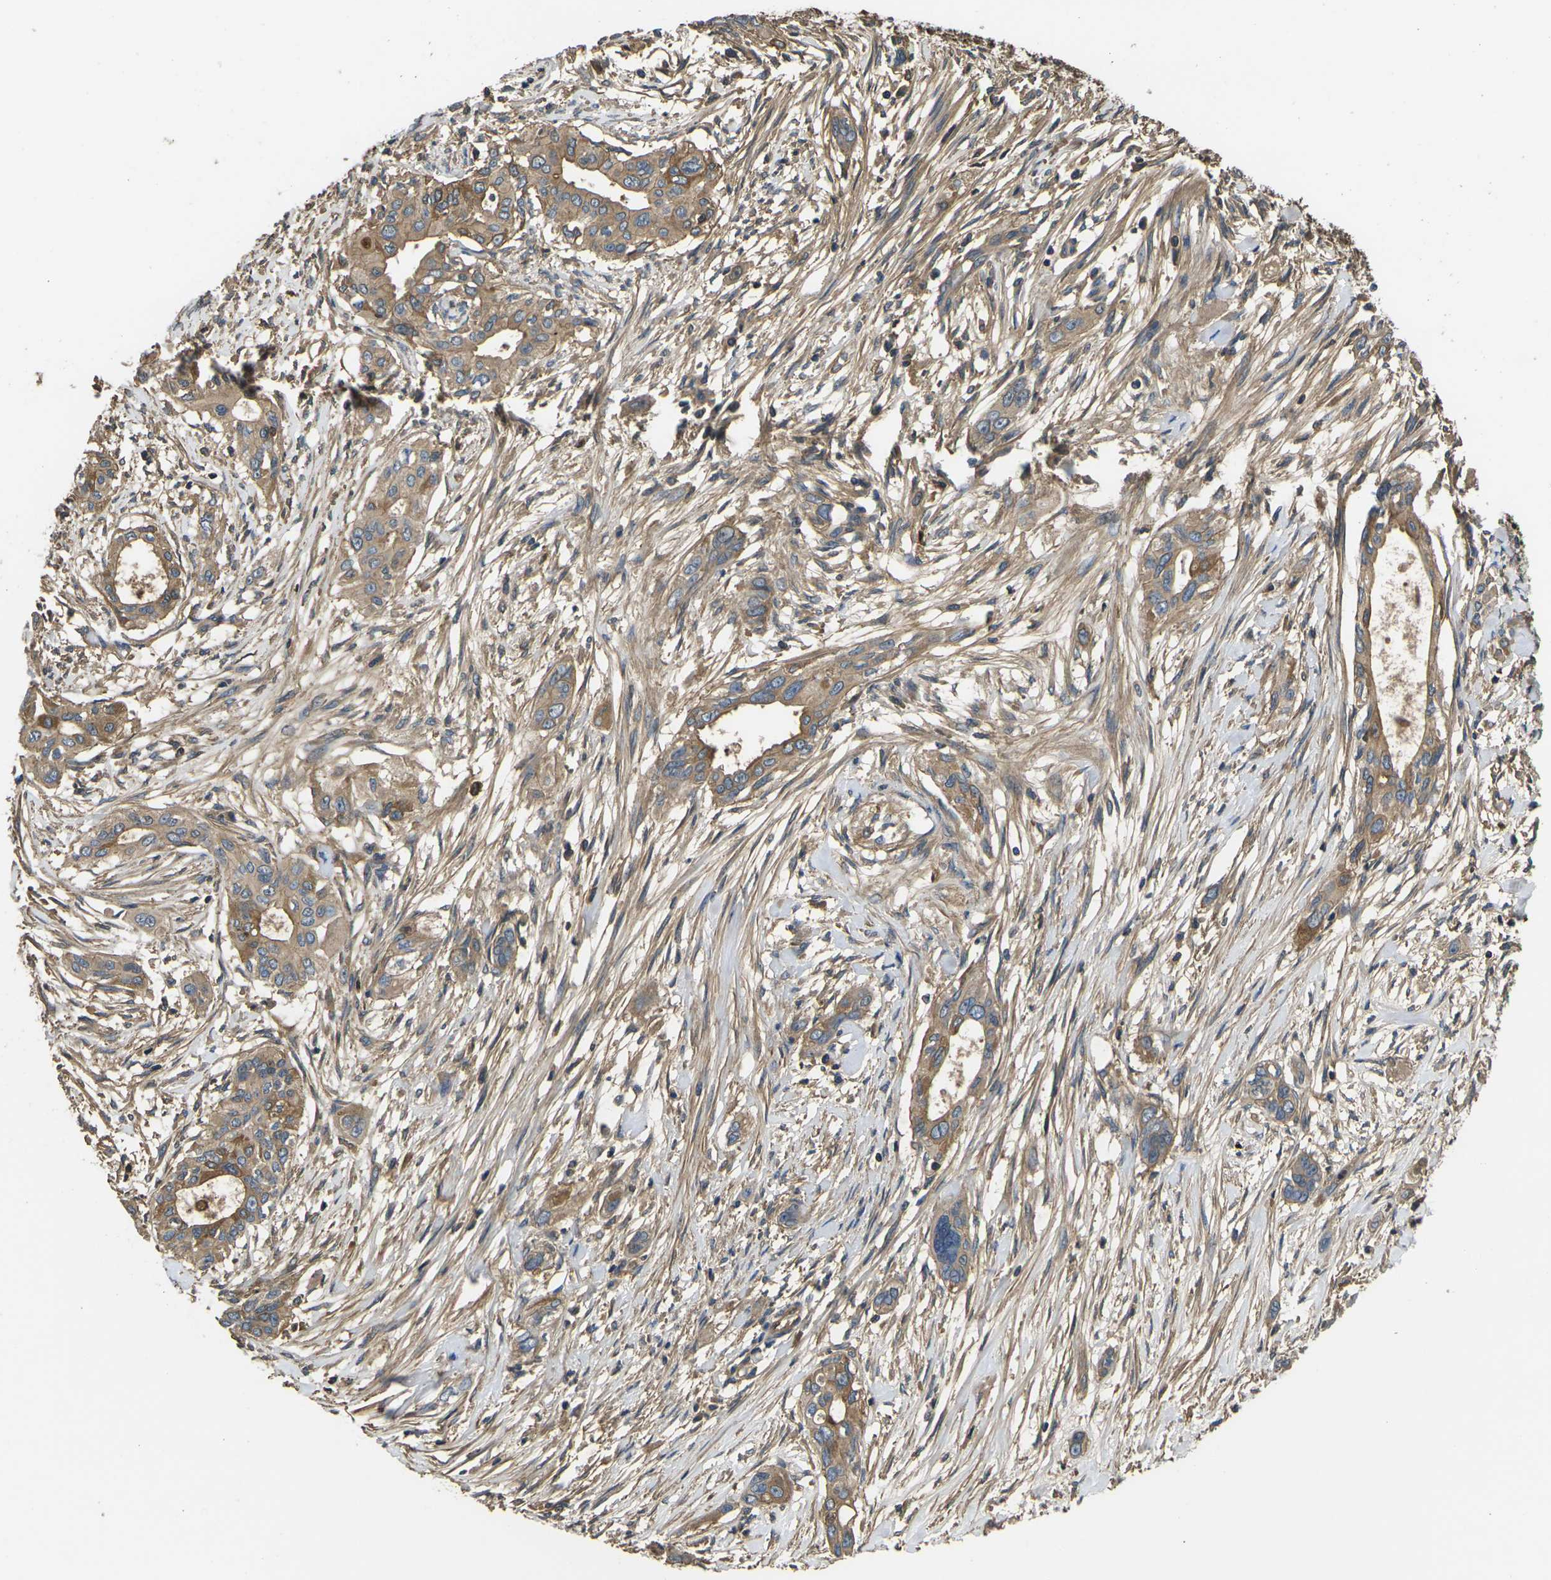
{"staining": {"intensity": "moderate", "quantity": ">75%", "location": "cytoplasmic/membranous"}, "tissue": "pancreatic cancer", "cell_type": "Tumor cells", "image_type": "cancer", "snomed": [{"axis": "morphology", "description": "Adenocarcinoma, NOS"}, {"axis": "topography", "description": "Pancreas"}], "caption": "Brown immunohistochemical staining in human pancreatic cancer shows moderate cytoplasmic/membranous expression in approximately >75% of tumor cells.", "gene": "HSPG2", "patient": {"sex": "female", "age": 60}}